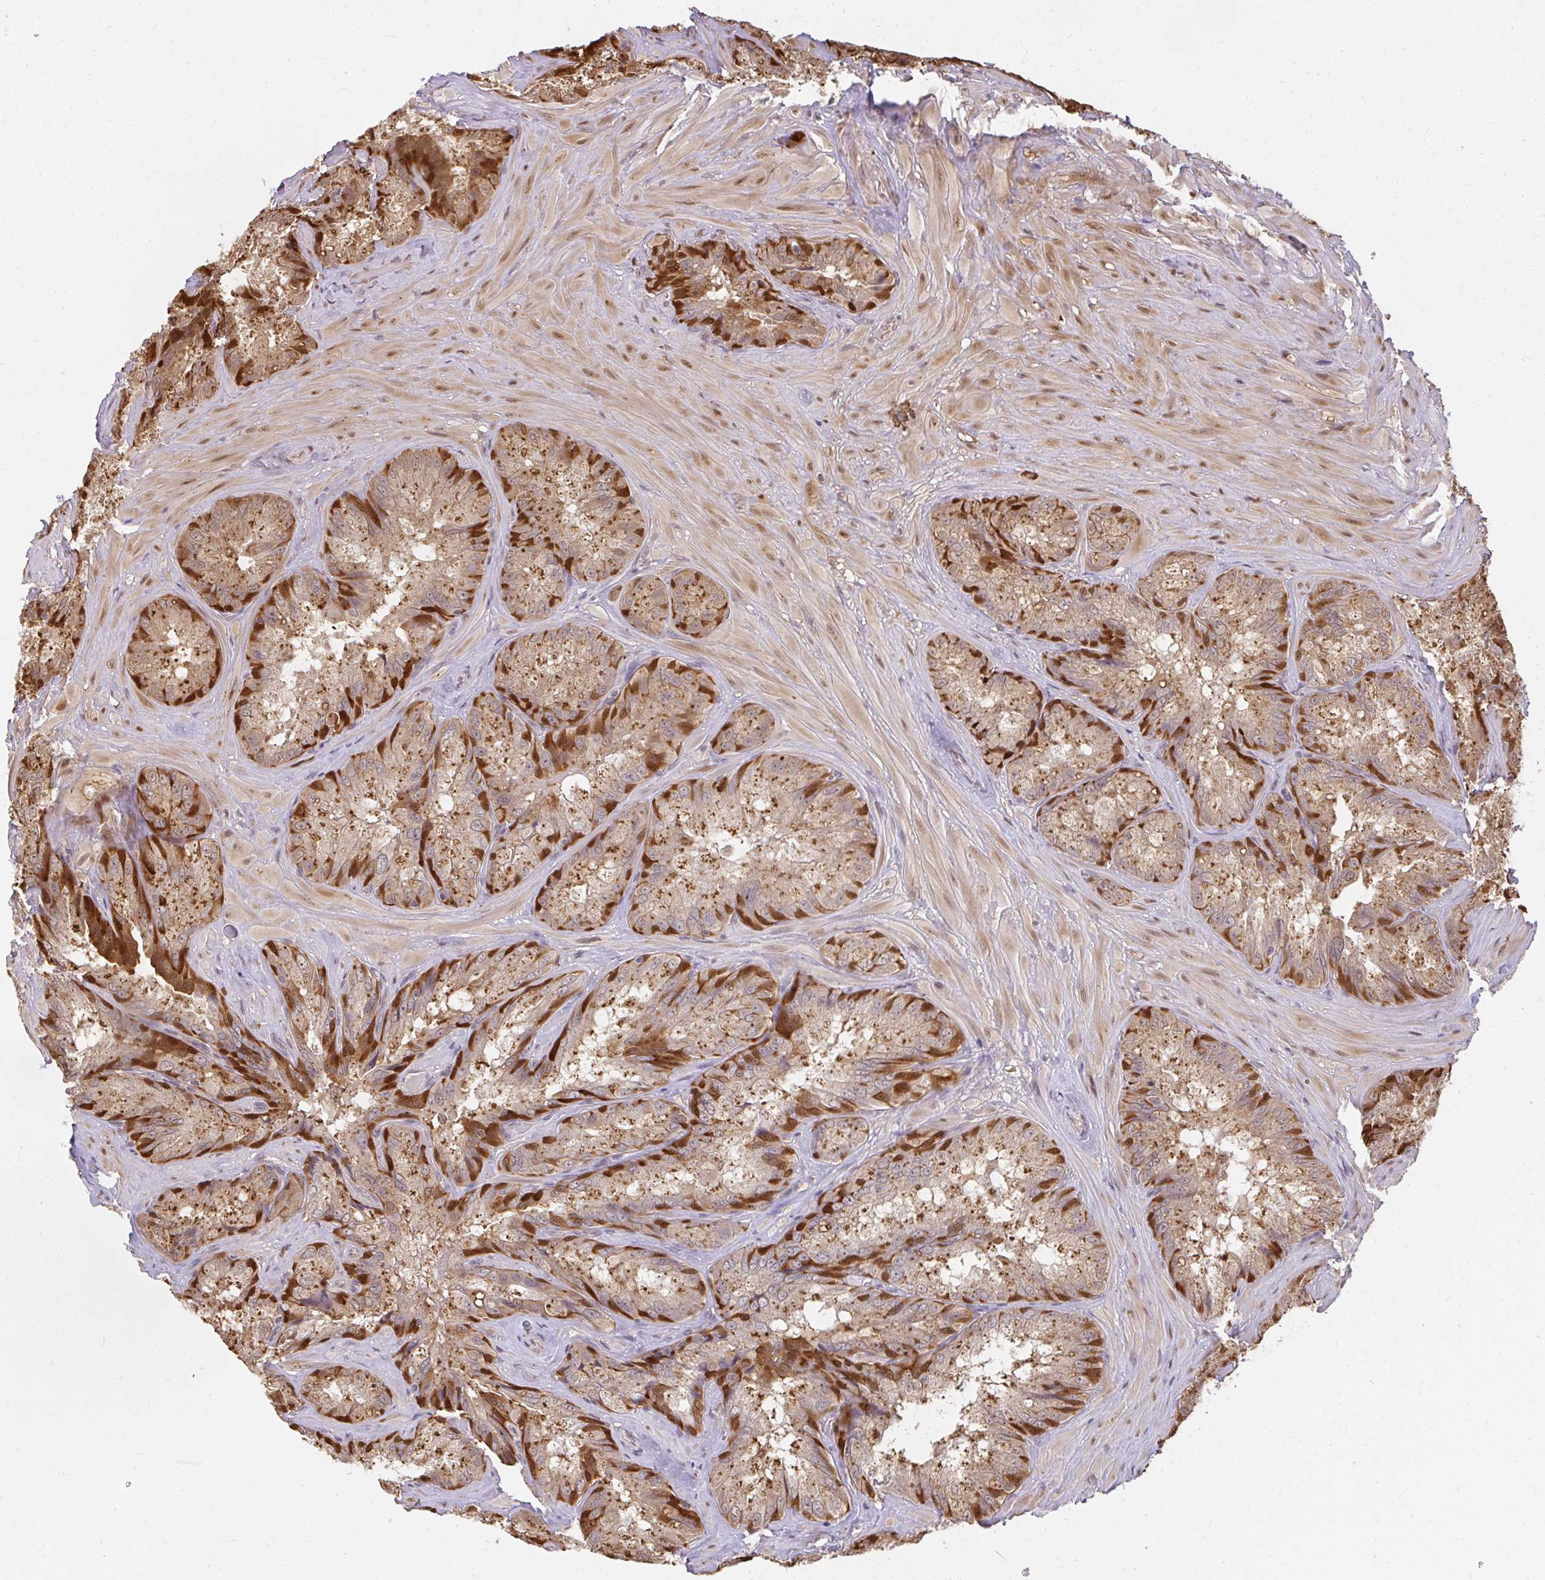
{"staining": {"intensity": "strong", "quantity": "25%-75%", "location": "cytoplasmic/membranous,nuclear"}, "tissue": "seminal vesicle", "cell_type": "Glandular cells", "image_type": "normal", "snomed": [{"axis": "morphology", "description": "Normal tissue, NOS"}, {"axis": "topography", "description": "Seminal veicle"}], "caption": "A histopathology image of seminal vesicle stained for a protein shows strong cytoplasmic/membranous,nuclear brown staining in glandular cells.", "gene": "LARS2", "patient": {"sex": "male", "age": 47}}